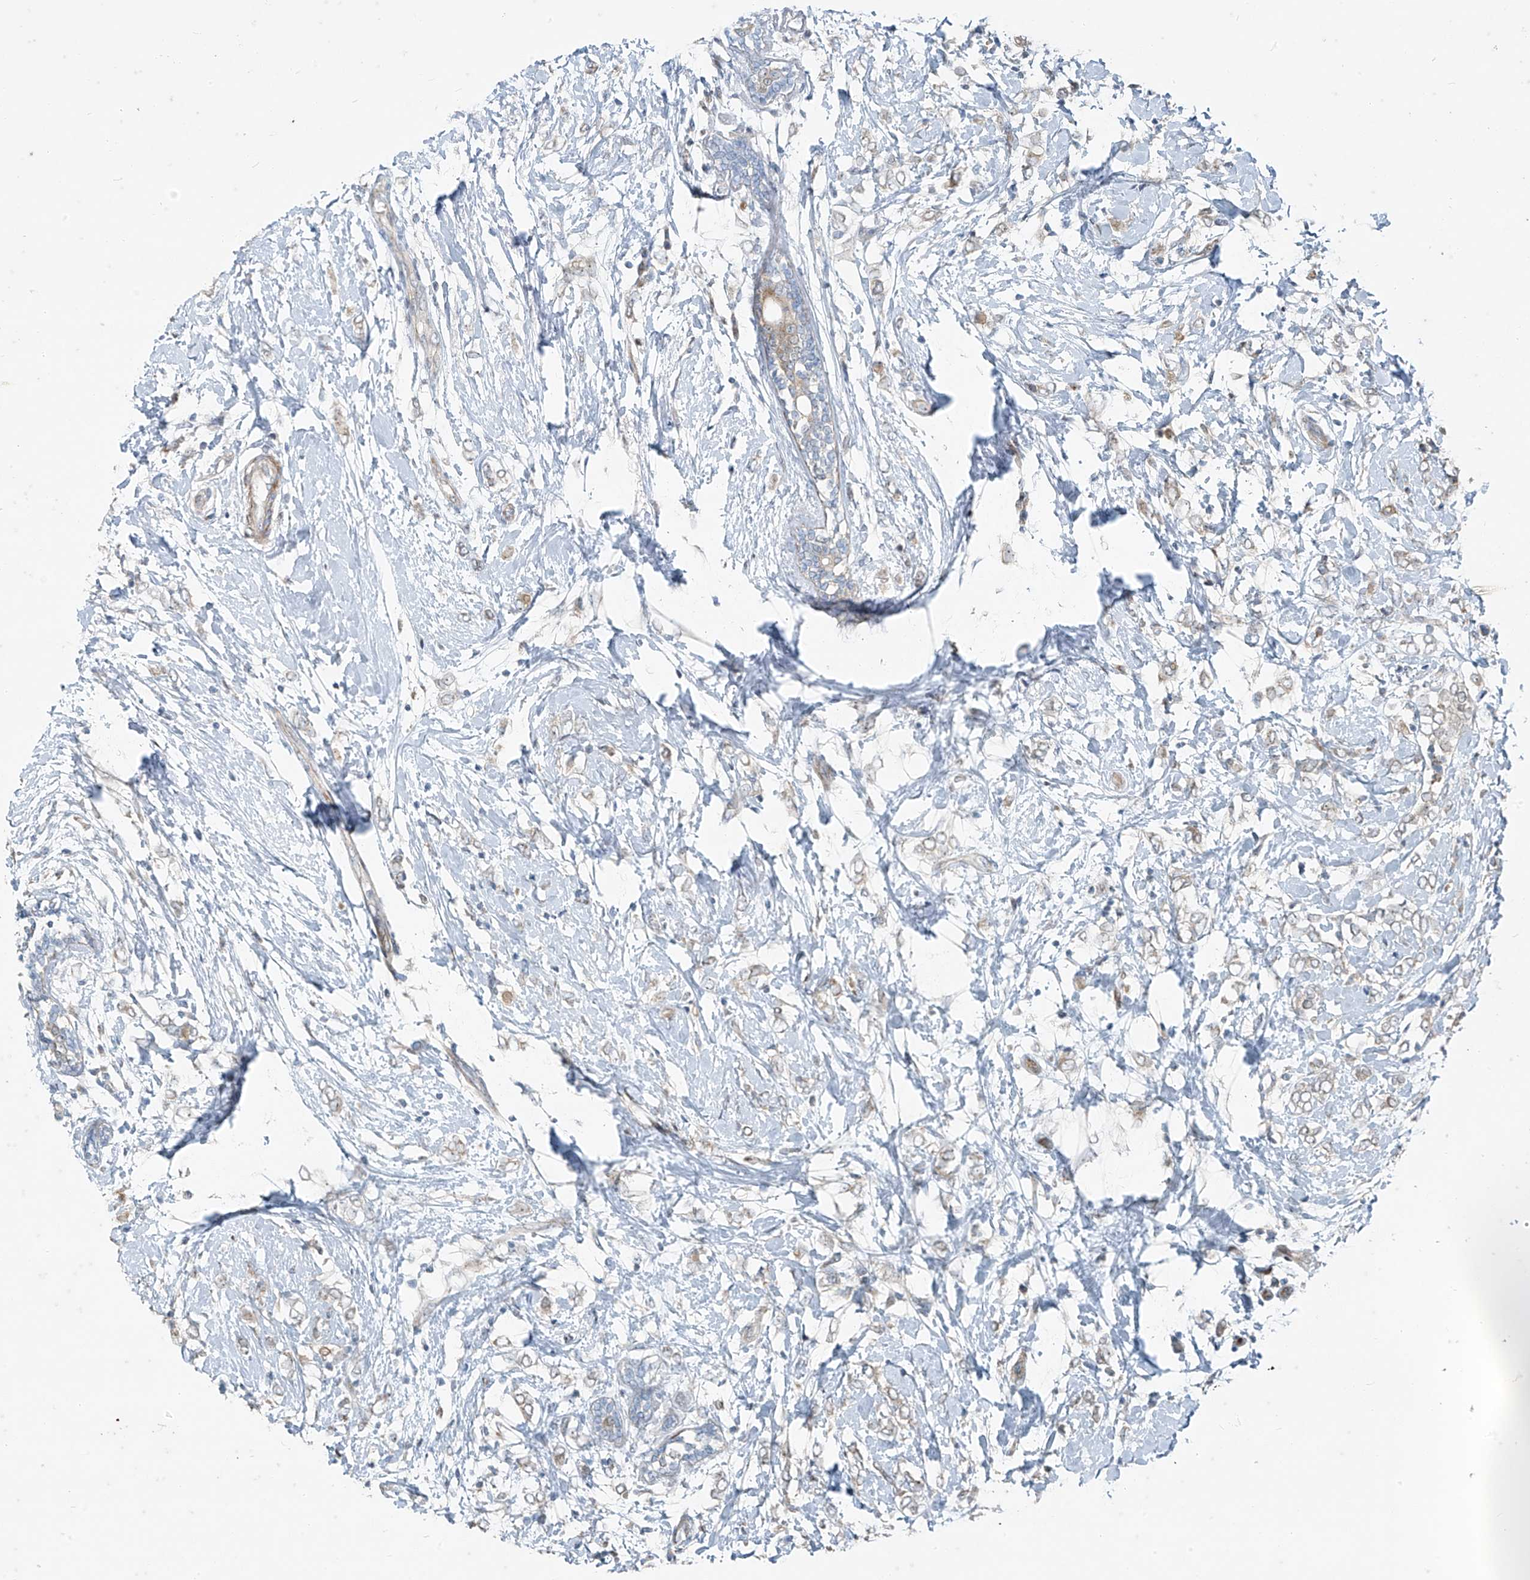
{"staining": {"intensity": "weak", "quantity": "25%-75%", "location": "cytoplasmic/membranous,nuclear"}, "tissue": "breast cancer", "cell_type": "Tumor cells", "image_type": "cancer", "snomed": [{"axis": "morphology", "description": "Normal tissue, NOS"}, {"axis": "morphology", "description": "Lobular carcinoma"}, {"axis": "topography", "description": "Breast"}], "caption": "Immunohistochemical staining of breast cancer (lobular carcinoma) exhibits low levels of weak cytoplasmic/membranous and nuclear expression in about 25%-75% of tumor cells.", "gene": "PPCS", "patient": {"sex": "female", "age": 47}}